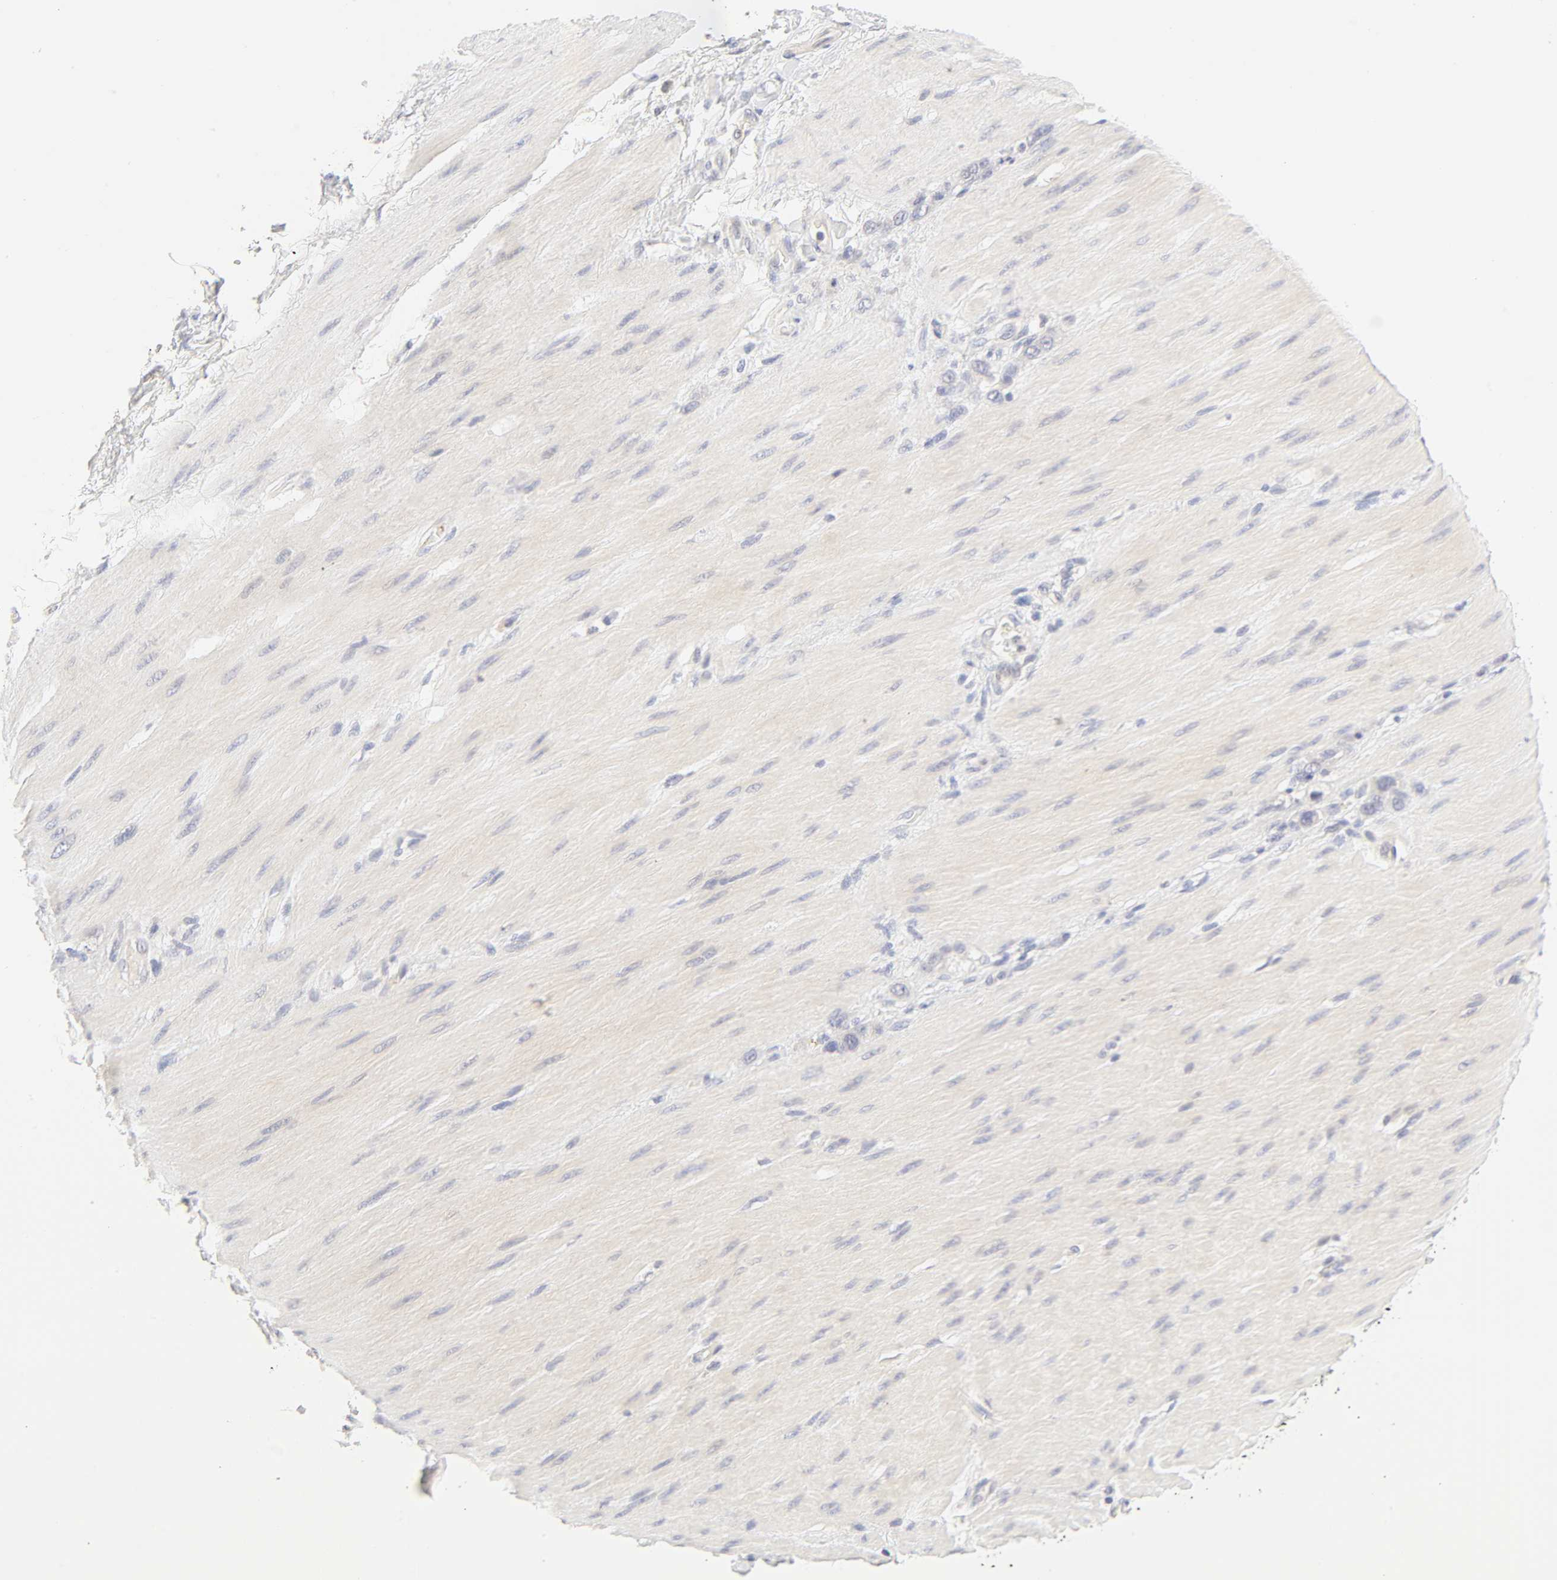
{"staining": {"intensity": "weak", "quantity": "25%-75%", "location": "cytoplasmic/membranous"}, "tissue": "stomach cancer", "cell_type": "Tumor cells", "image_type": "cancer", "snomed": [{"axis": "morphology", "description": "Adenocarcinoma, NOS"}, {"axis": "topography", "description": "Stomach"}], "caption": "Immunohistochemistry (DAB) staining of human stomach cancer (adenocarcinoma) shows weak cytoplasmic/membranous protein positivity in about 25%-75% of tumor cells.", "gene": "CYP4B1", "patient": {"sex": "male", "age": 82}}